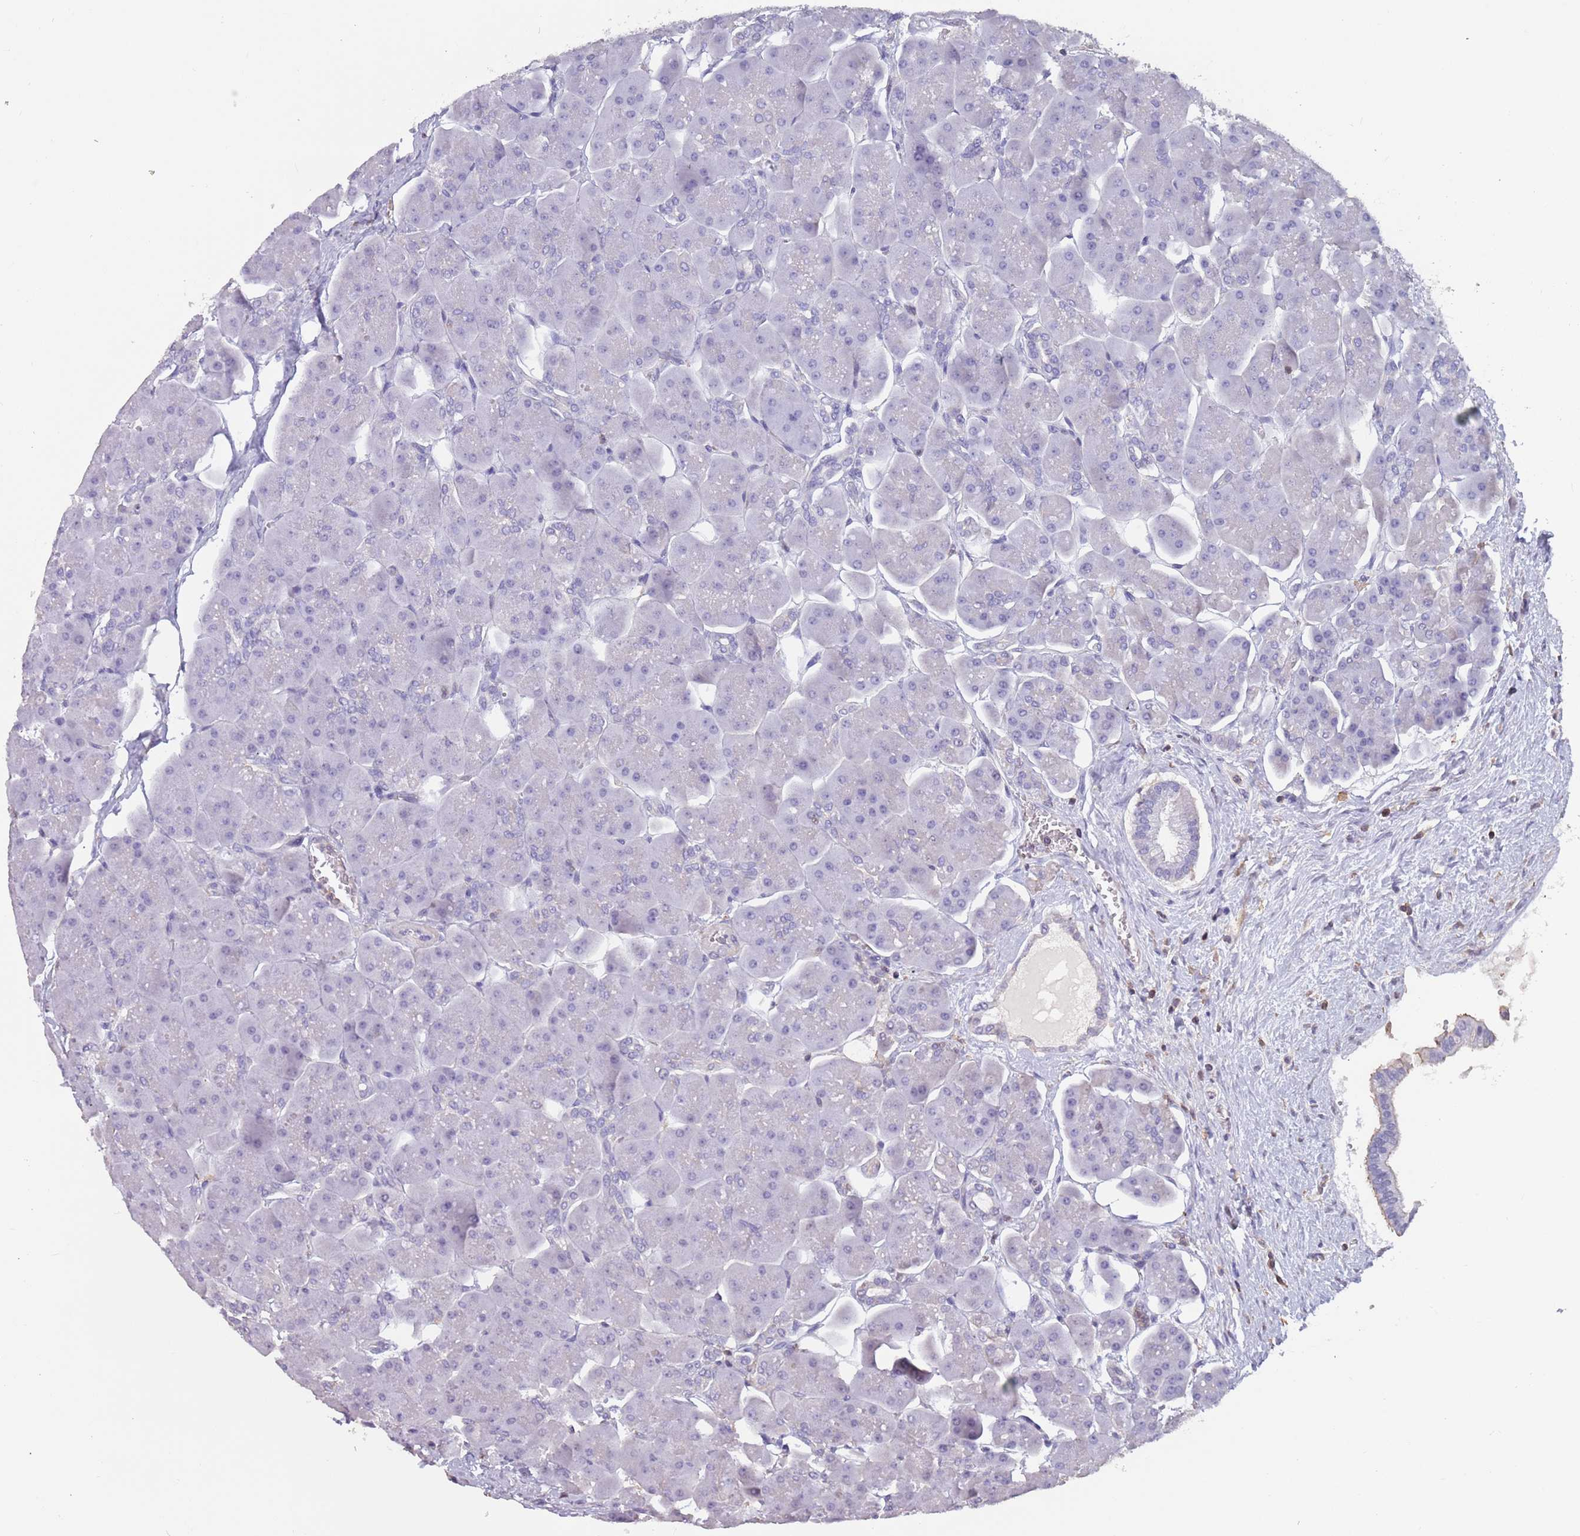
{"staining": {"intensity": "negative", "quantity": "none", "location": "none"}, "tissue": "pancreas", "cell_type": "Exocrine glandular cells", "image_type": "normal", "snomed": [{"axis": "morphology", "description": "Normal tissue, NOS"}, {"axis": "topography", "description": "Pancreas"}], "caption": "Immunohistochemistry of normal pancreas shows no expression in exocrine glandular cells. The staining is performed using DAB brown chromogen with nuclei counter-stained in using hematoxylin.", "gene": "SUN5", "patient": {"sex": "male", "age": 66}}